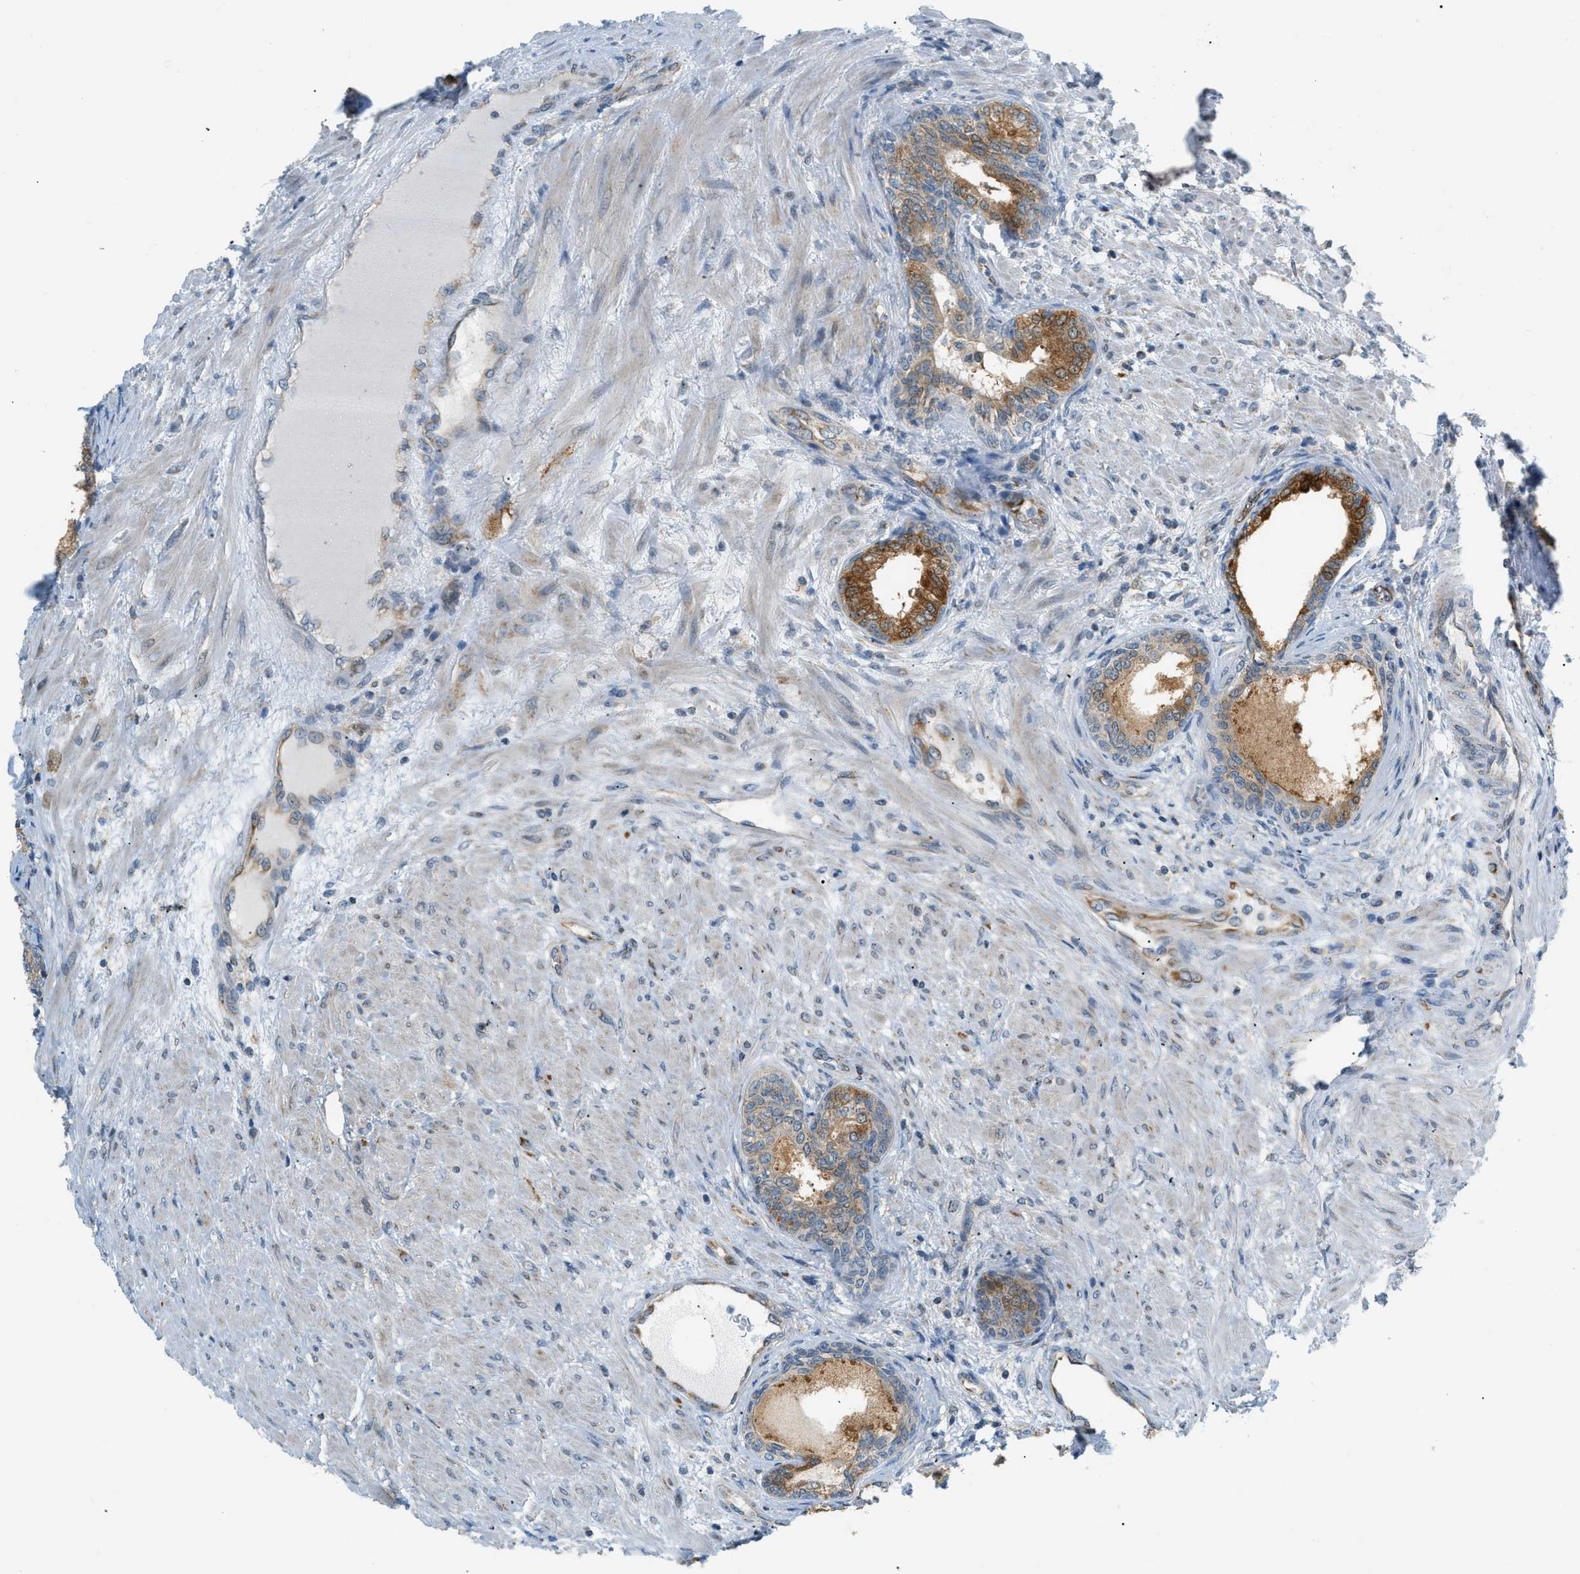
{"staining": {"intensity": "strong", "quantity": ">75%", "location": "cytoplasmic/membranous"}, "tissue": "prostate", "cell_type": "Glandular cells", "image_type": "normal", "snomed": [{"axis": "morphology", "description": "Normal tissue, NOS"}, {"axis": "topography", "description": "Prostate"}], "caption": "A high amount of strong cytoplasmic/membranous positivity is appreciated in approximately >75% of glandular cells in normal prostate. (DAB (3,3'-diaminobenzidine) = brown stain, brightfield microscopy at high magnification).", "gene": "PIGG", "patient": {"sex": "male", "age": 76}}